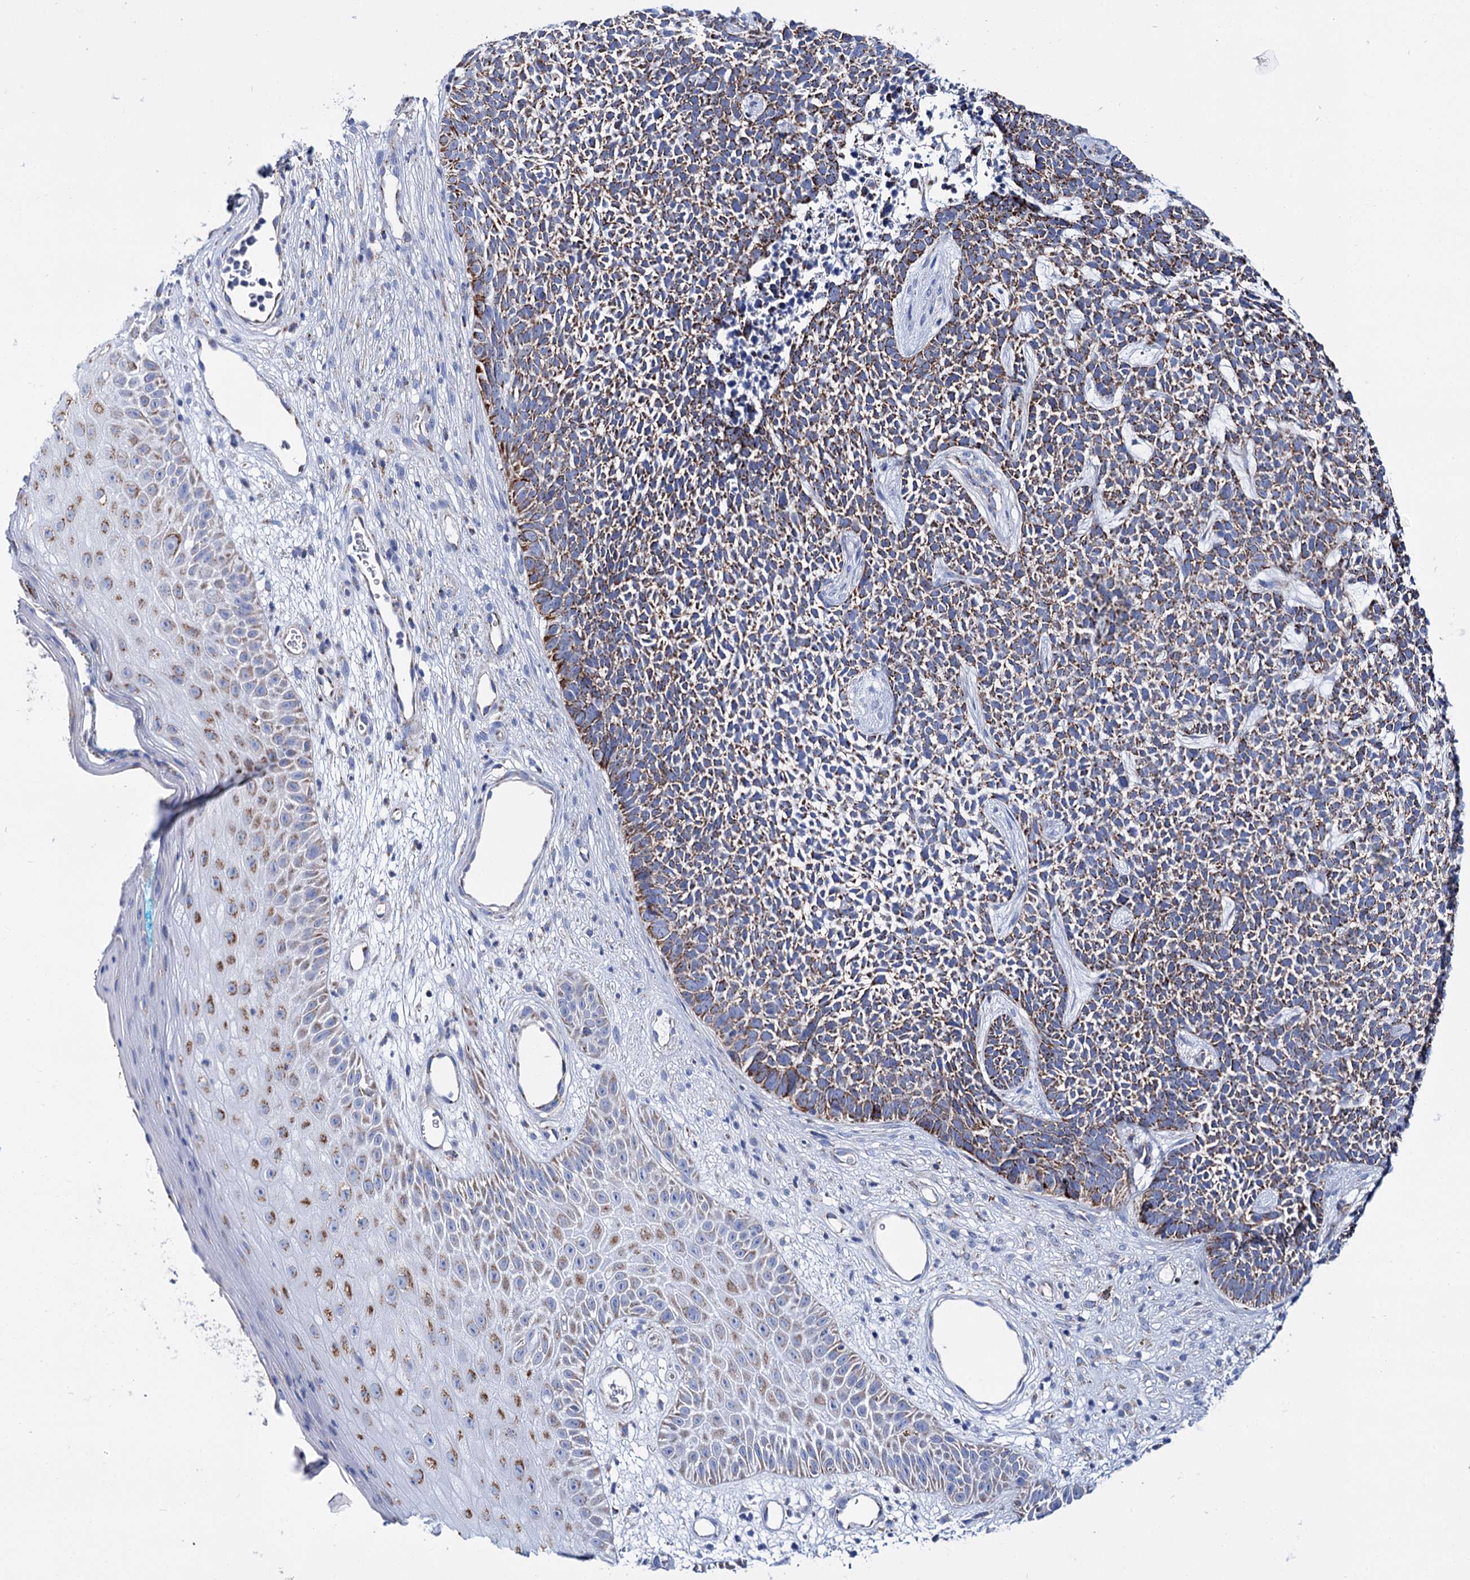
{"staining": {"intensity": "moderate", "quantity": ">75%", "location": "cytoplasmic/membranous"}, "tissue": "skin cancer", "cell_type": "Tumor cells", "image_type": "cancer", "snomed": [{"axis": "morphology", "description": "Basal cell carcinoma"}, {"axis": "topography", "description": "Skin"}], "caption": "Immunohistochemistry of human skin cancer exhibits medium levels of moderate cytoplasmic/membranous expression in approximately >75% of tumor cells. The staining was performed using DAB to visualize the protein expression in brown, while the nuclei were stained in blue with hematoxylin (Magnification: 20x).", "gene": "UBASH3B", "patient": {"sex": "female", "age": 84}}